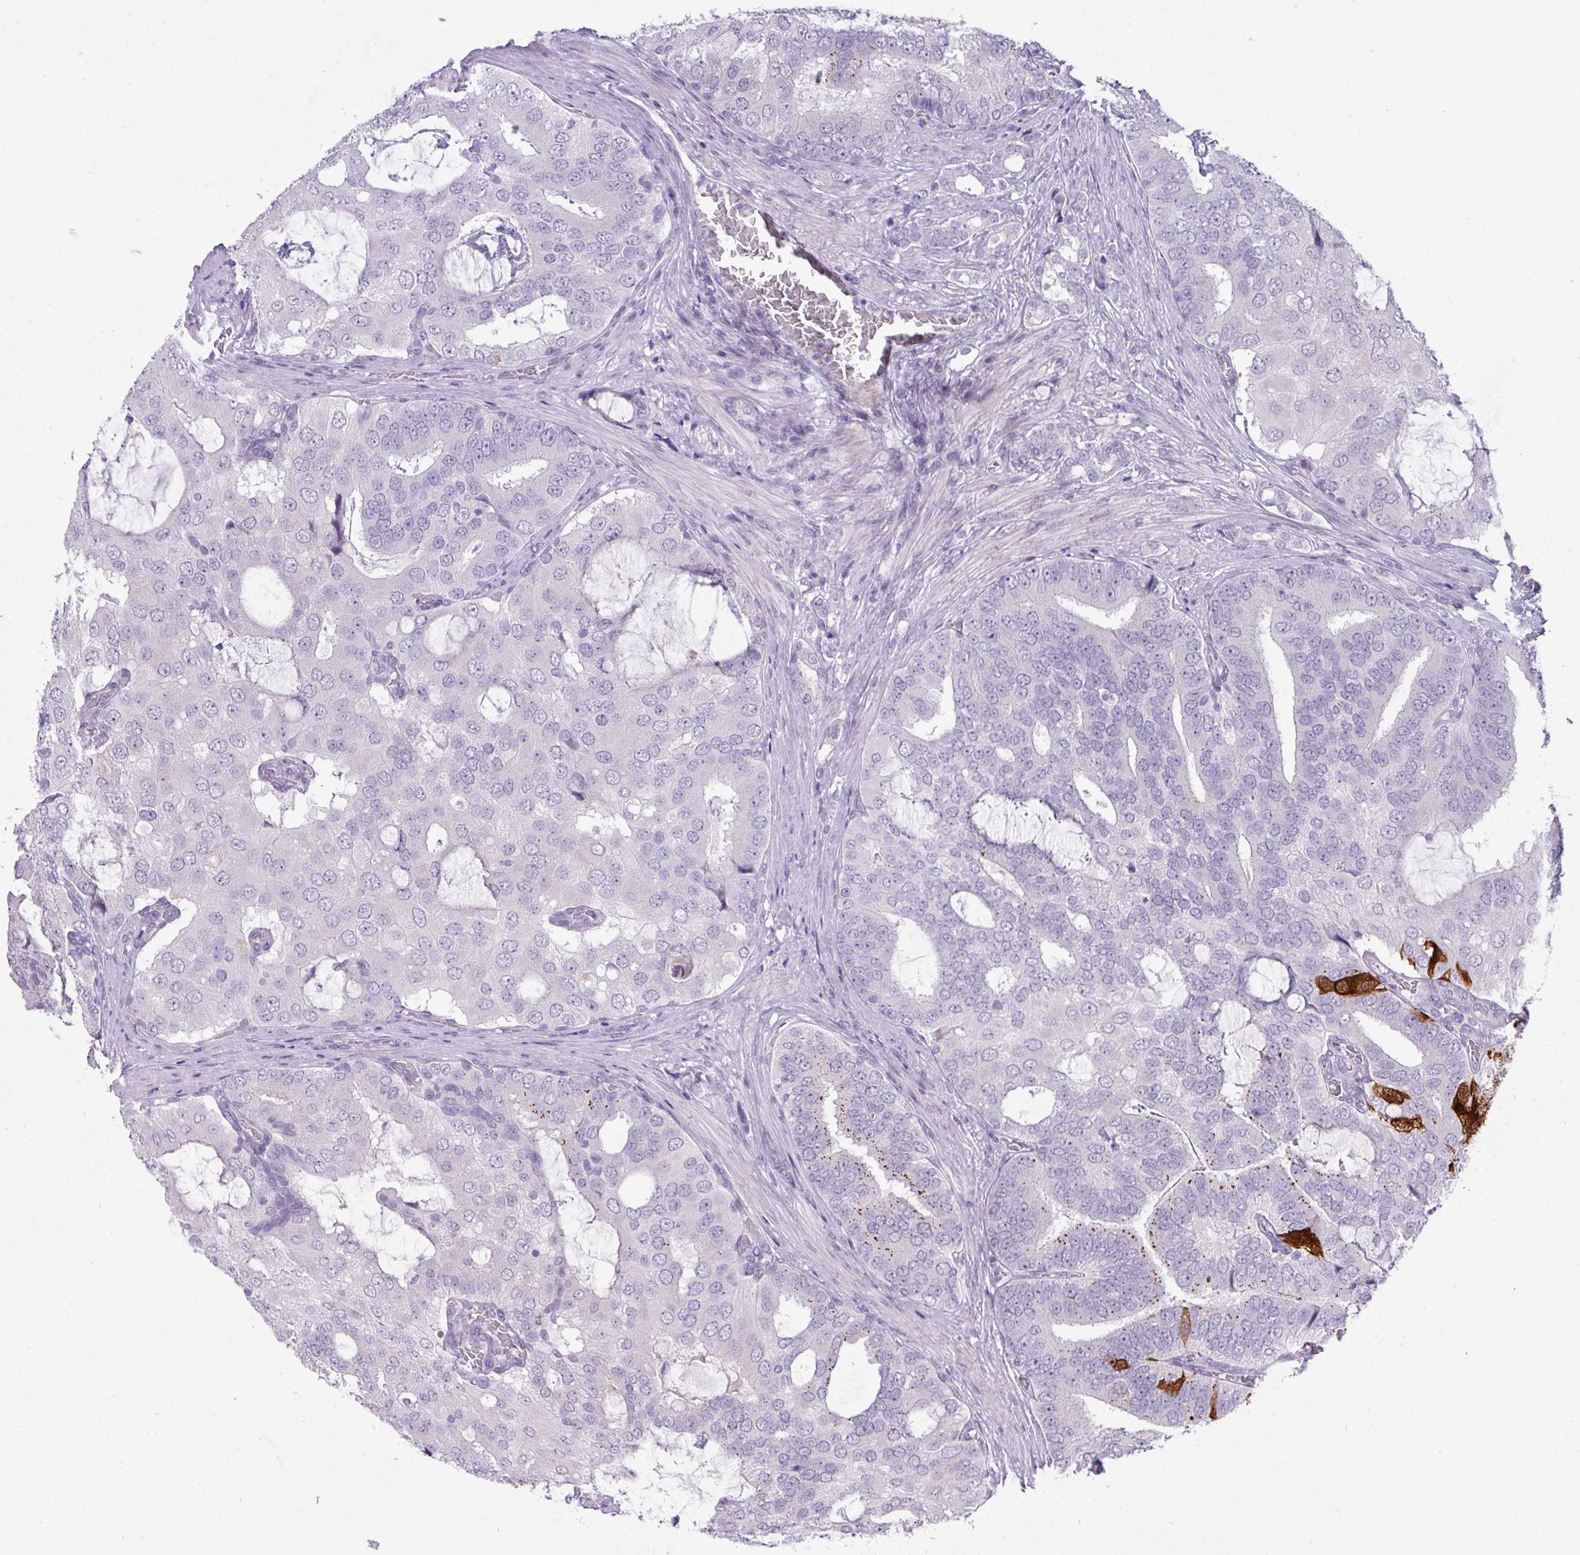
{"staining": {"intensity": "moderate", "quantity": "<25%", "location": "cytoplasmic/membranous"}, "tissue": "prostate cancer", "cell_type": "Tumor cells", "image_type": "cancer", "snomed": [{"axis": "morphology", "description": "Adenocarcinoma, High grade"}, {"axis": "topography", "description": "Prostate"}], "caption": "Prostate cancer (adenocarcinoma (high-grade)) stained for a protein (brown) reveals moderate cytoplasmic/membranous positive positivity in approximately <25% of tumor cells.", "gene": "ANKRD13B", "patient": {"sex": "male", "age": 55}}